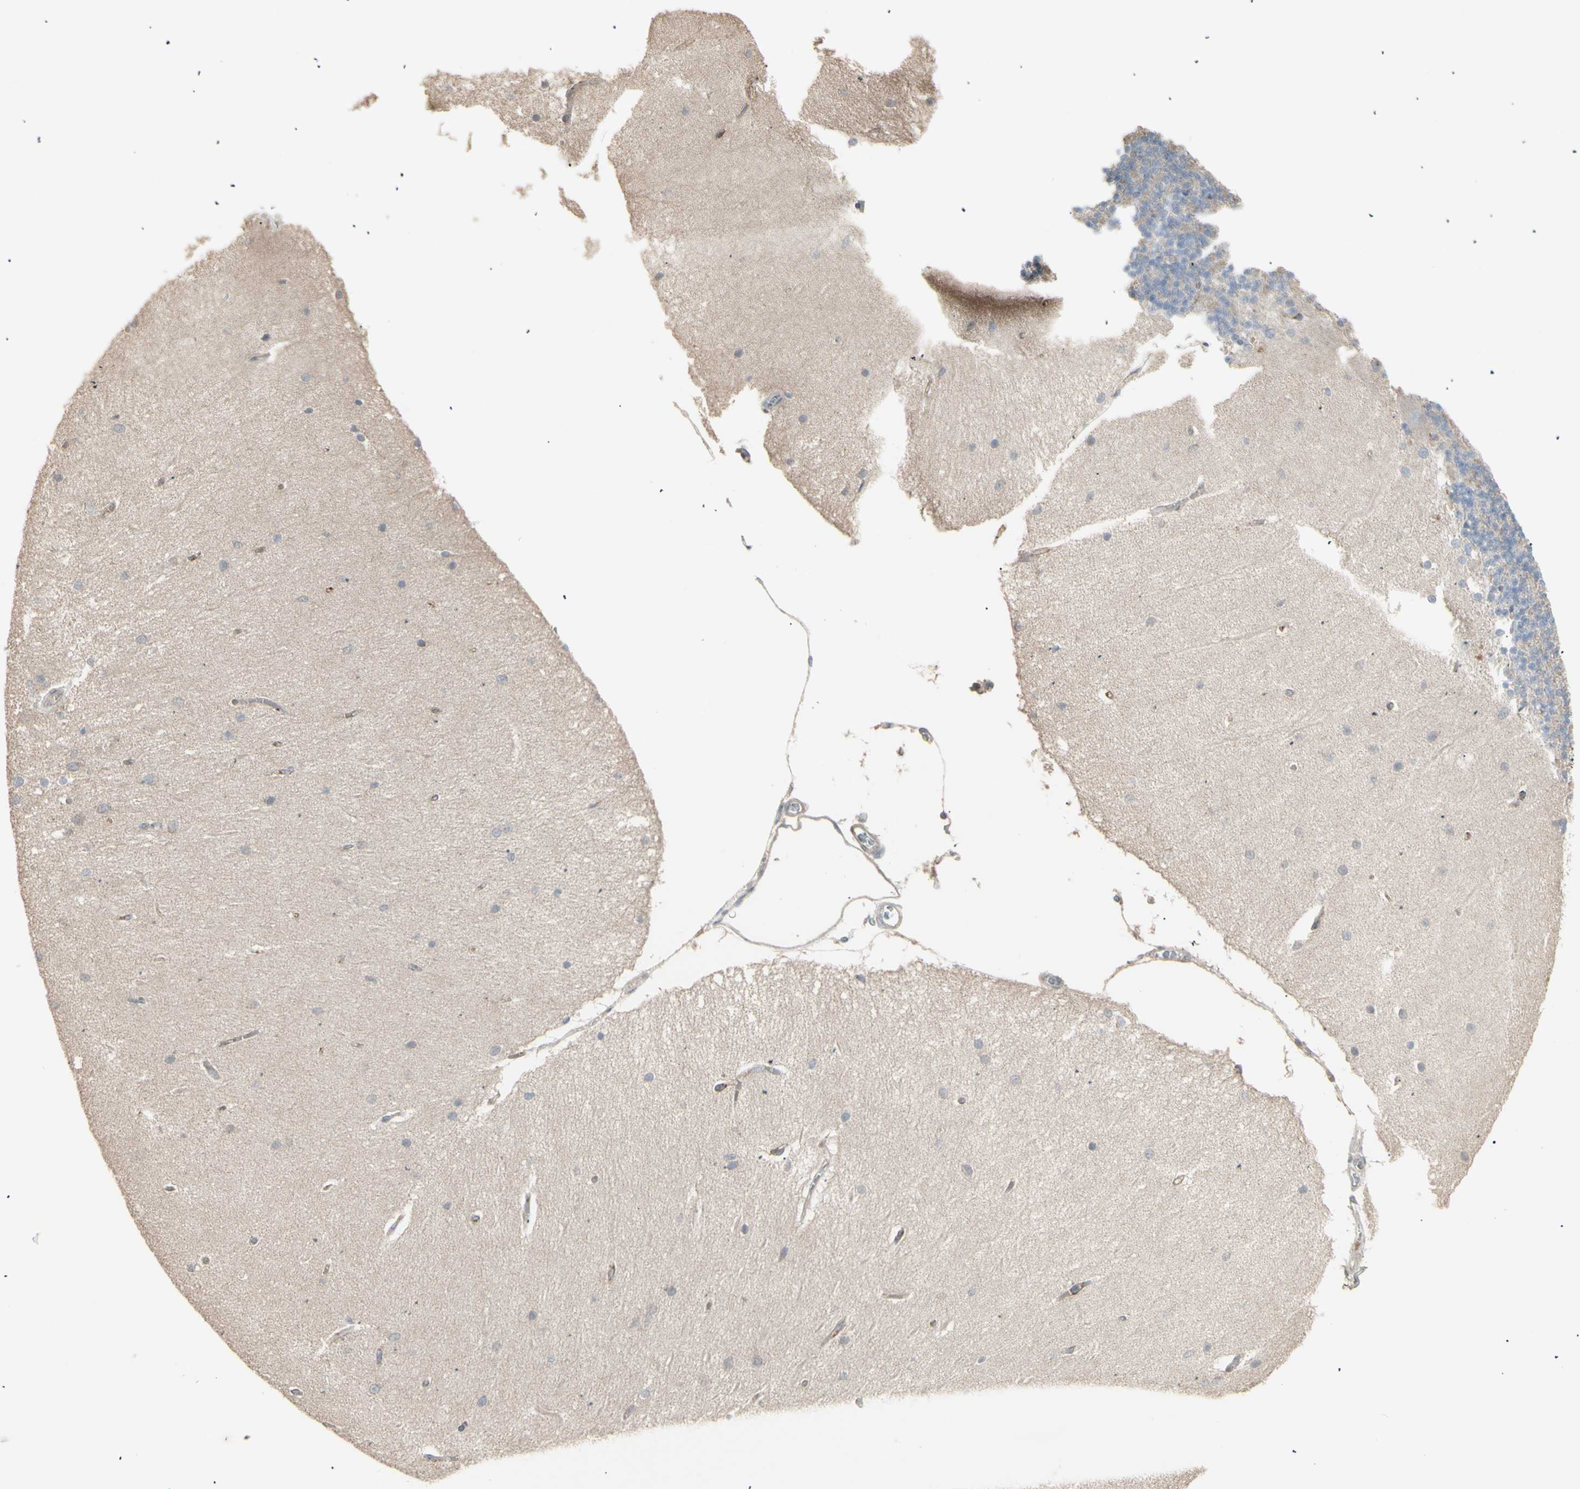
{"staining": {"intensity": "negative", "quantity": "none", "location": "none"}, "tissue": "cerebellum", "cell_type": "Cells in granular layer", "image_type": "normal", "snomed": [{"axis": "morphology", "description": "Normal tissue, NOS"}, {"axis": "topography", "description": "Cerebellum"}], "caption": "Immunohistochemical staining of benign human cerebellum demonstrates no significant staining in cells in granular layer. (IHC, brightfield microscopy, high magnification).", "gene": "CSK", "patient": {"sex": "female", "age": 54}}